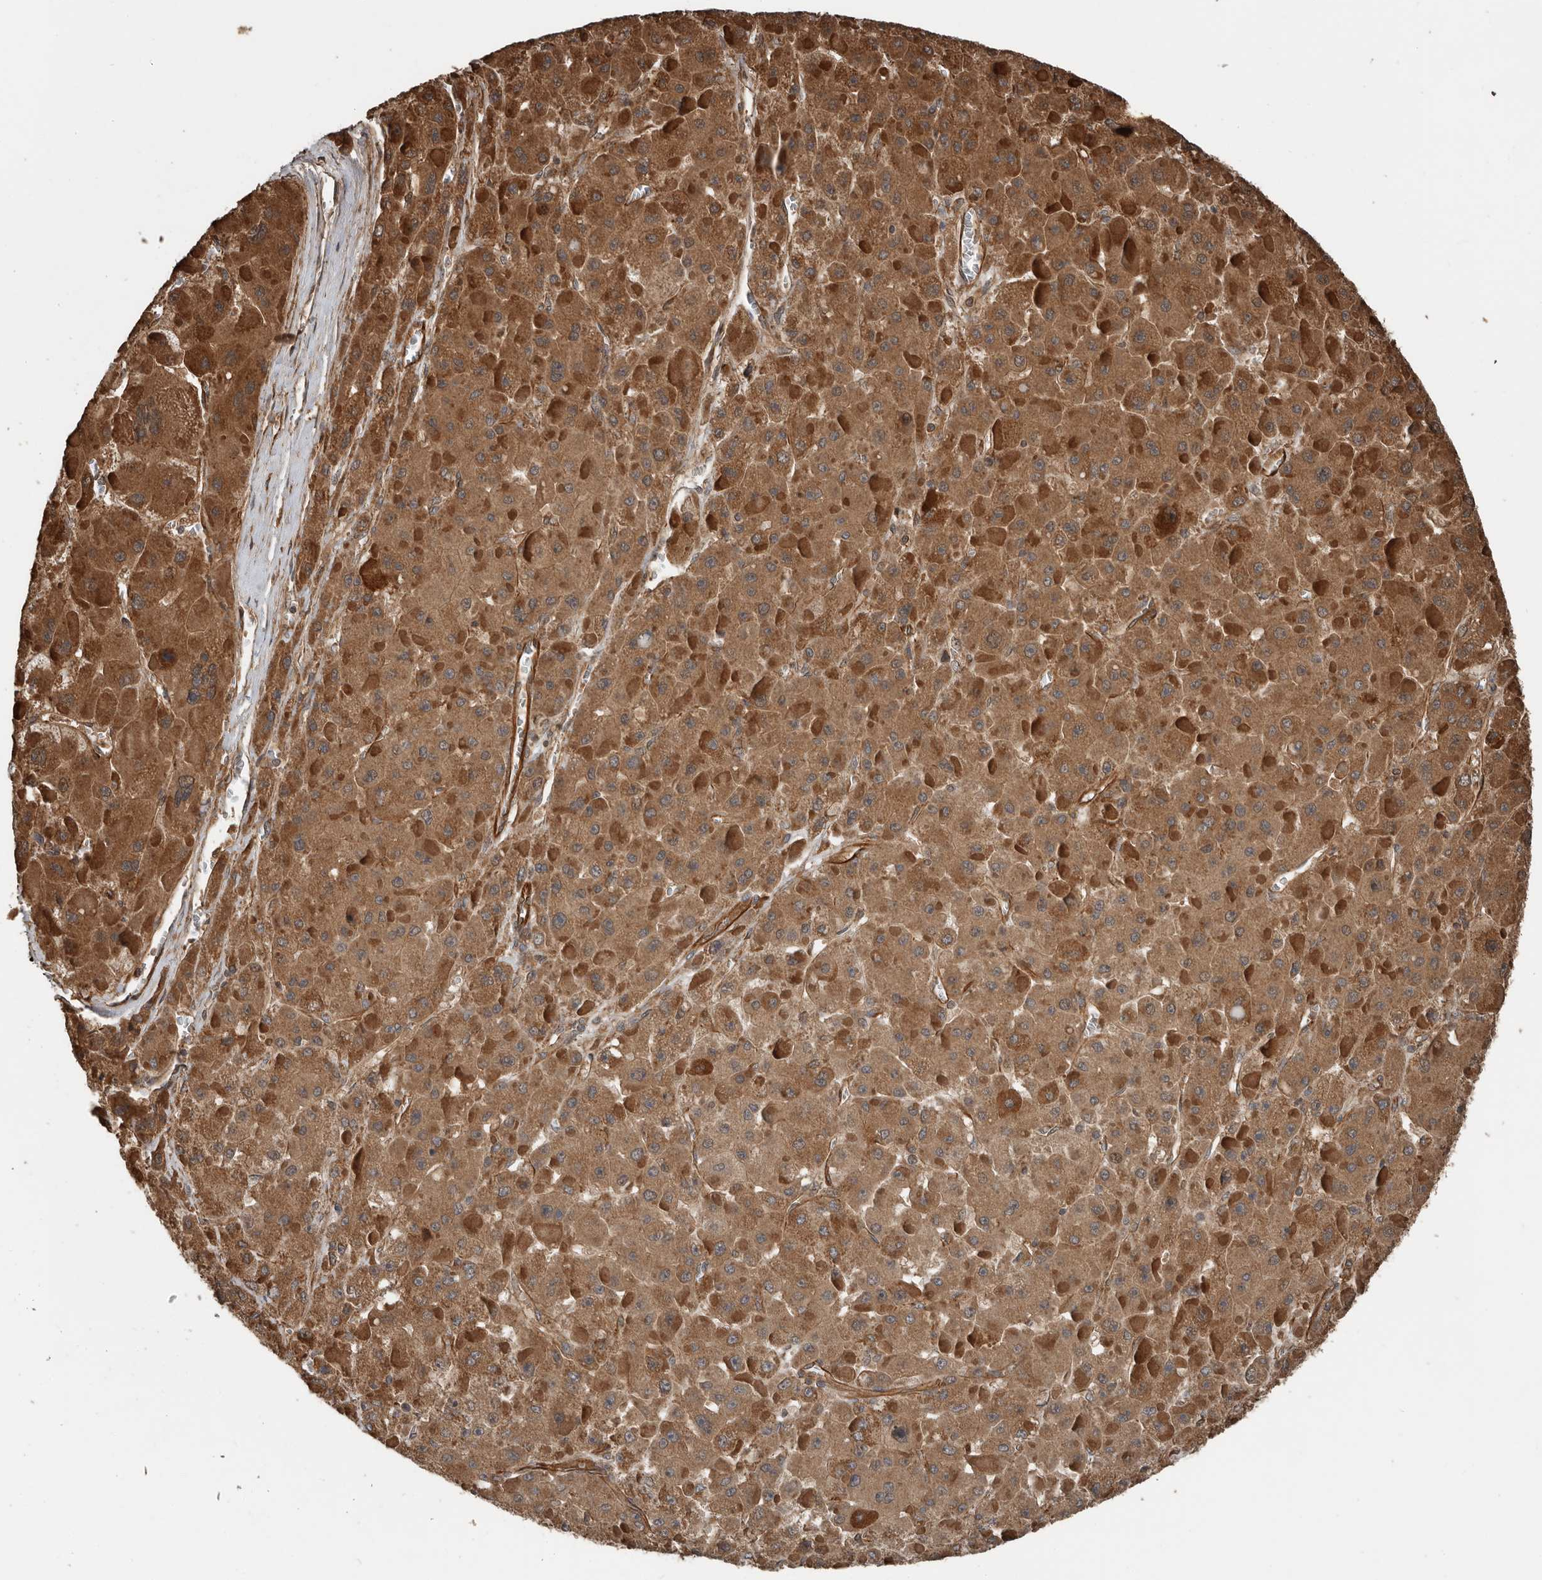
{"staining": {"intensity": "strong", "quantity": ">75%", "location": "cytoplasmic/membranous"}, "tissue": "liver cancer", "cell_type": "Tumor cells", "image_type": "cancer", "snomed": [{"axis": "morphology", "description": "Carcinoma, Hepatocellular, NOS"}, {"axis": "topography", "description": "Liver"}], "caption": "Liver hepatocellular carcinoma was stained to show a protein in brown. There is high levels of strong cytoplasmic/membranous positivity in about >75% of tumor cells.", "gene": "YOD1", "patient": {"sex": "female", "age": 73}}